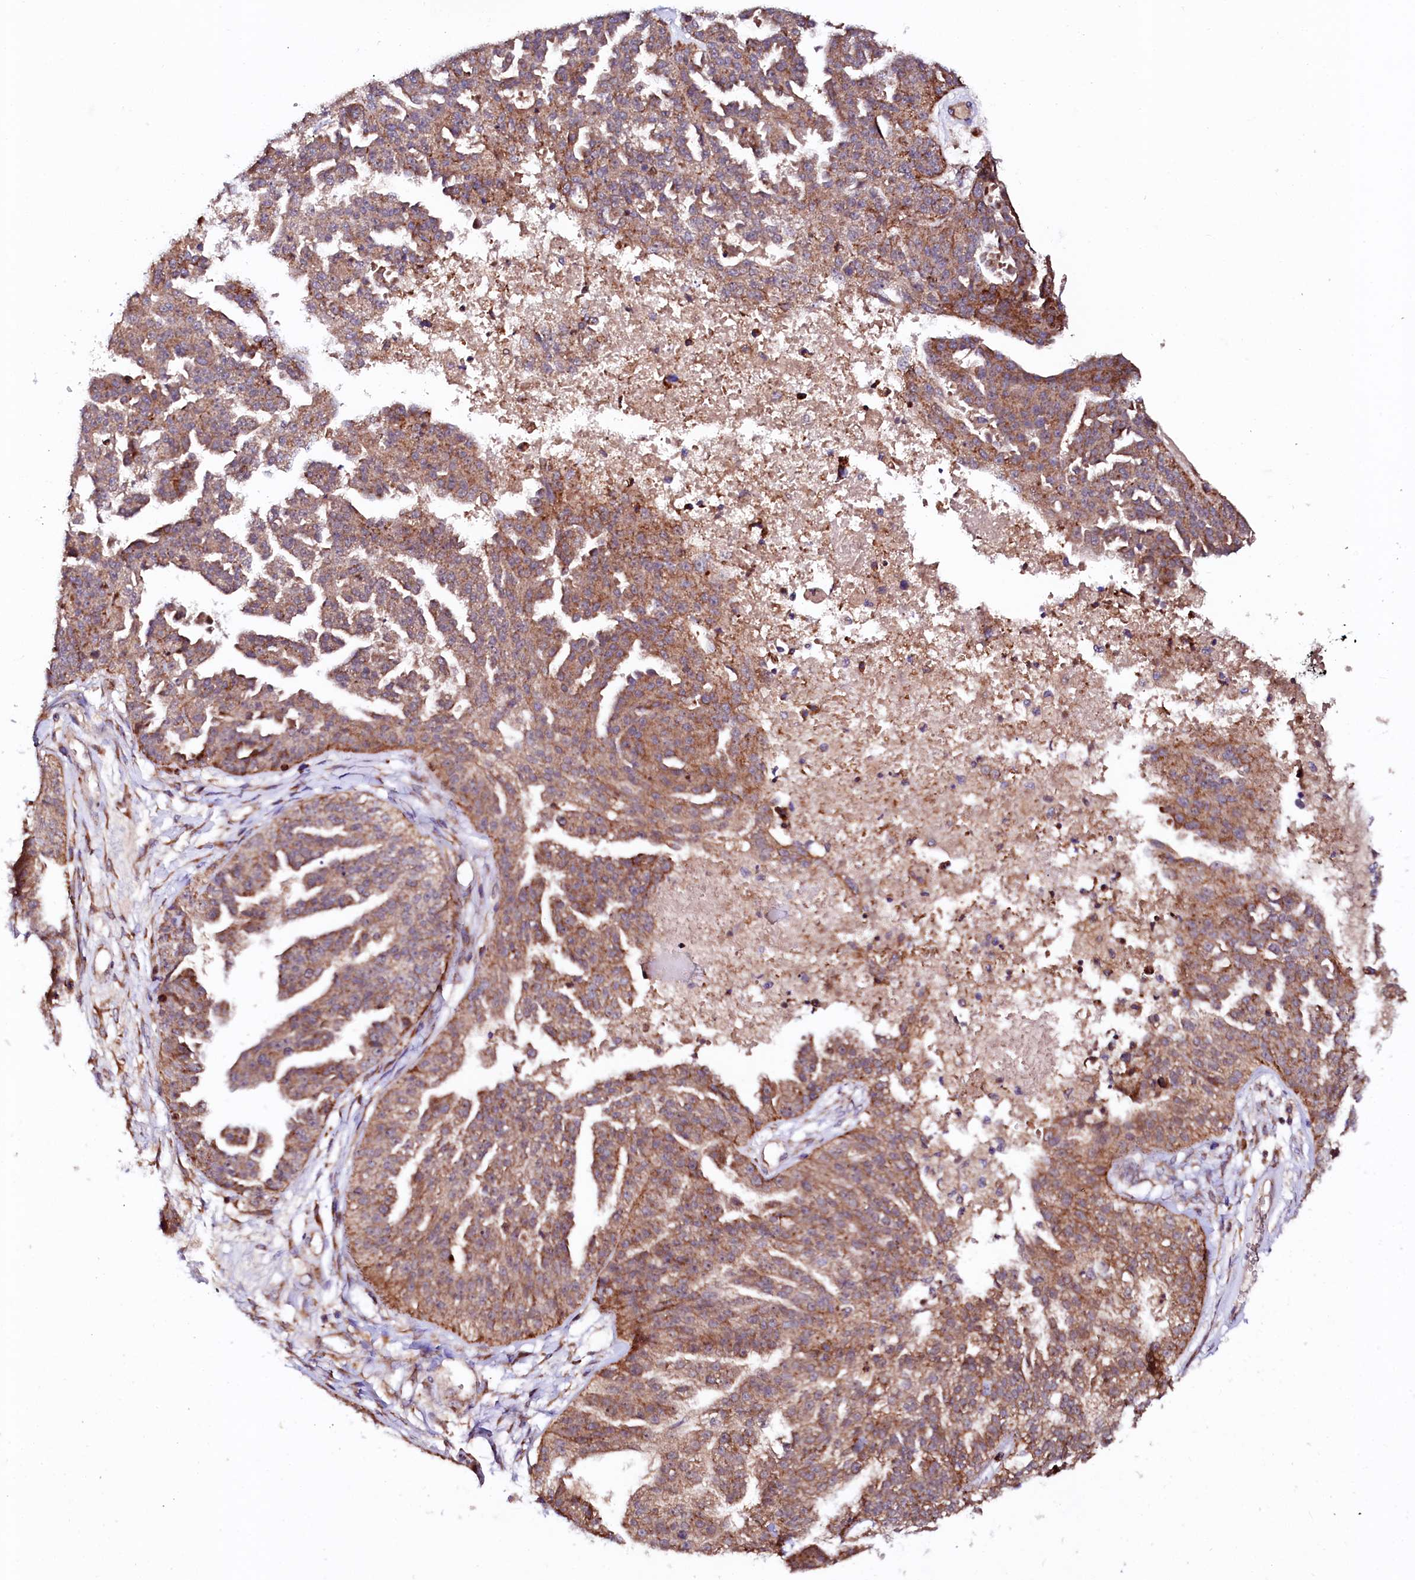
{"staining": {"intensity": "moderate", "quantity": ">75%", "location": "cytoplasmic/membranous"}, "tissue": "ovarian cancer", "cell_type": "Tumor cells", "image_type": "cancer", "snomed": [{"axis": "morphology", "description": "Cystadenocarcinoma, serous, NOS"}, {"axis": "topography", "description": "Ovary"}], "caption": "An immunohistochemistry histopathology image of tumor tissue is shown. Protein staining in brown shows moderate cytoplasmic/membranous positivity in ovarian cancer within tumor cells.", "gene": "UBE3C", "patient": {"sex": "female", "age": 58}}